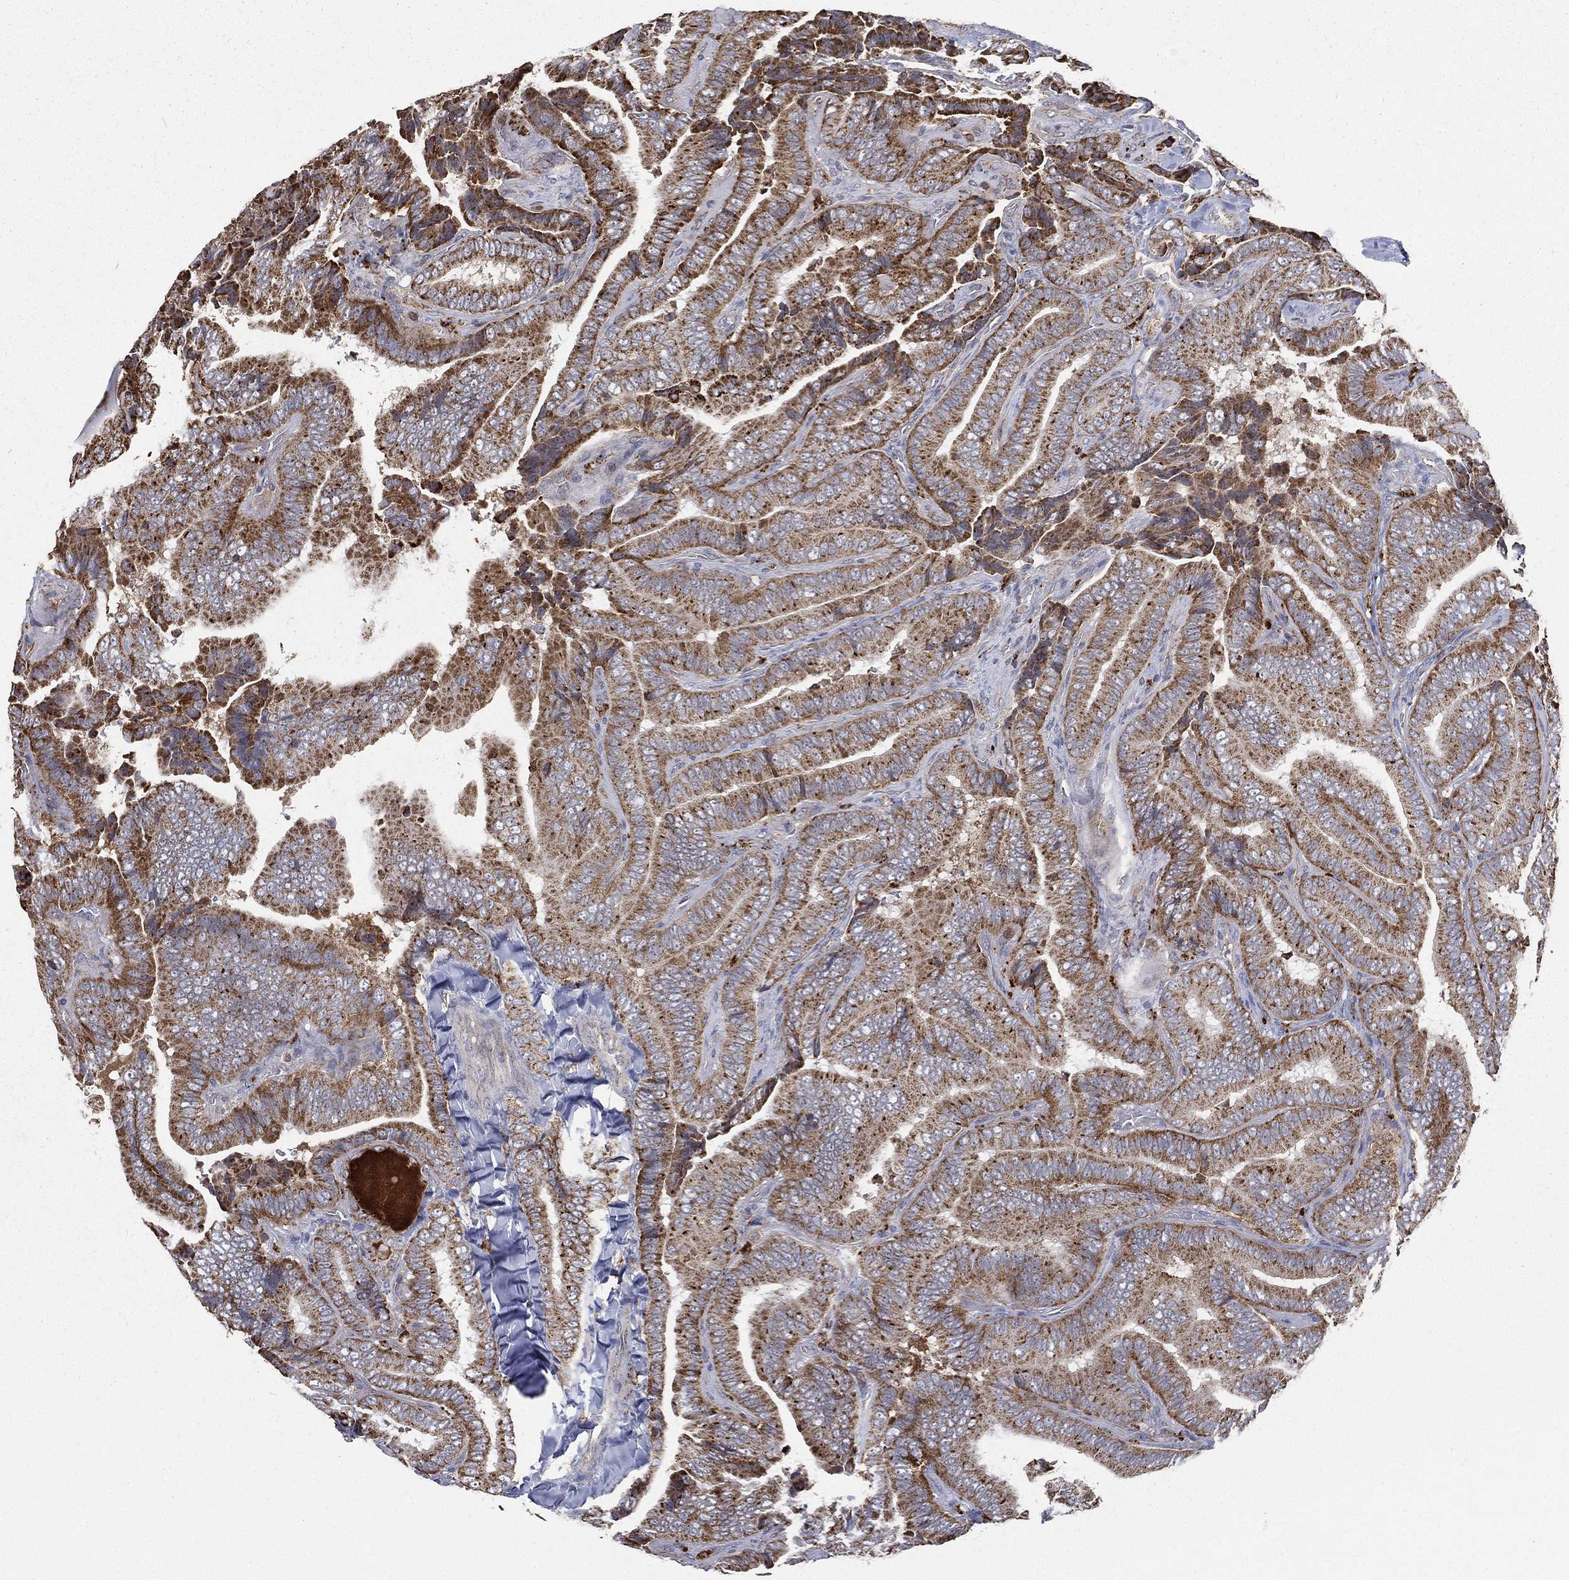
{"staining": {"intensity": "strong", "quantity": "25%-75%", "location": "cytoplasmic/membranous"}, "tissue": "thyroid cancer", "cell_type": "Tumor cells", "image_type": "cancer", "snomed": [{"axis": "morphology", "description": "Papillary adenocarcinoma, NOS"}, {"axis": "topography", "description": "Thyroid gland"}], "caption": "Protein staining of thyroid cancer (papillary adenocarcinoma) tissue shows strong cytoplasmic/membranous staining in about 25%-75% of tumor cells.", "gene": "RIN3", "patient": {"sex": "male", "age": 61}}